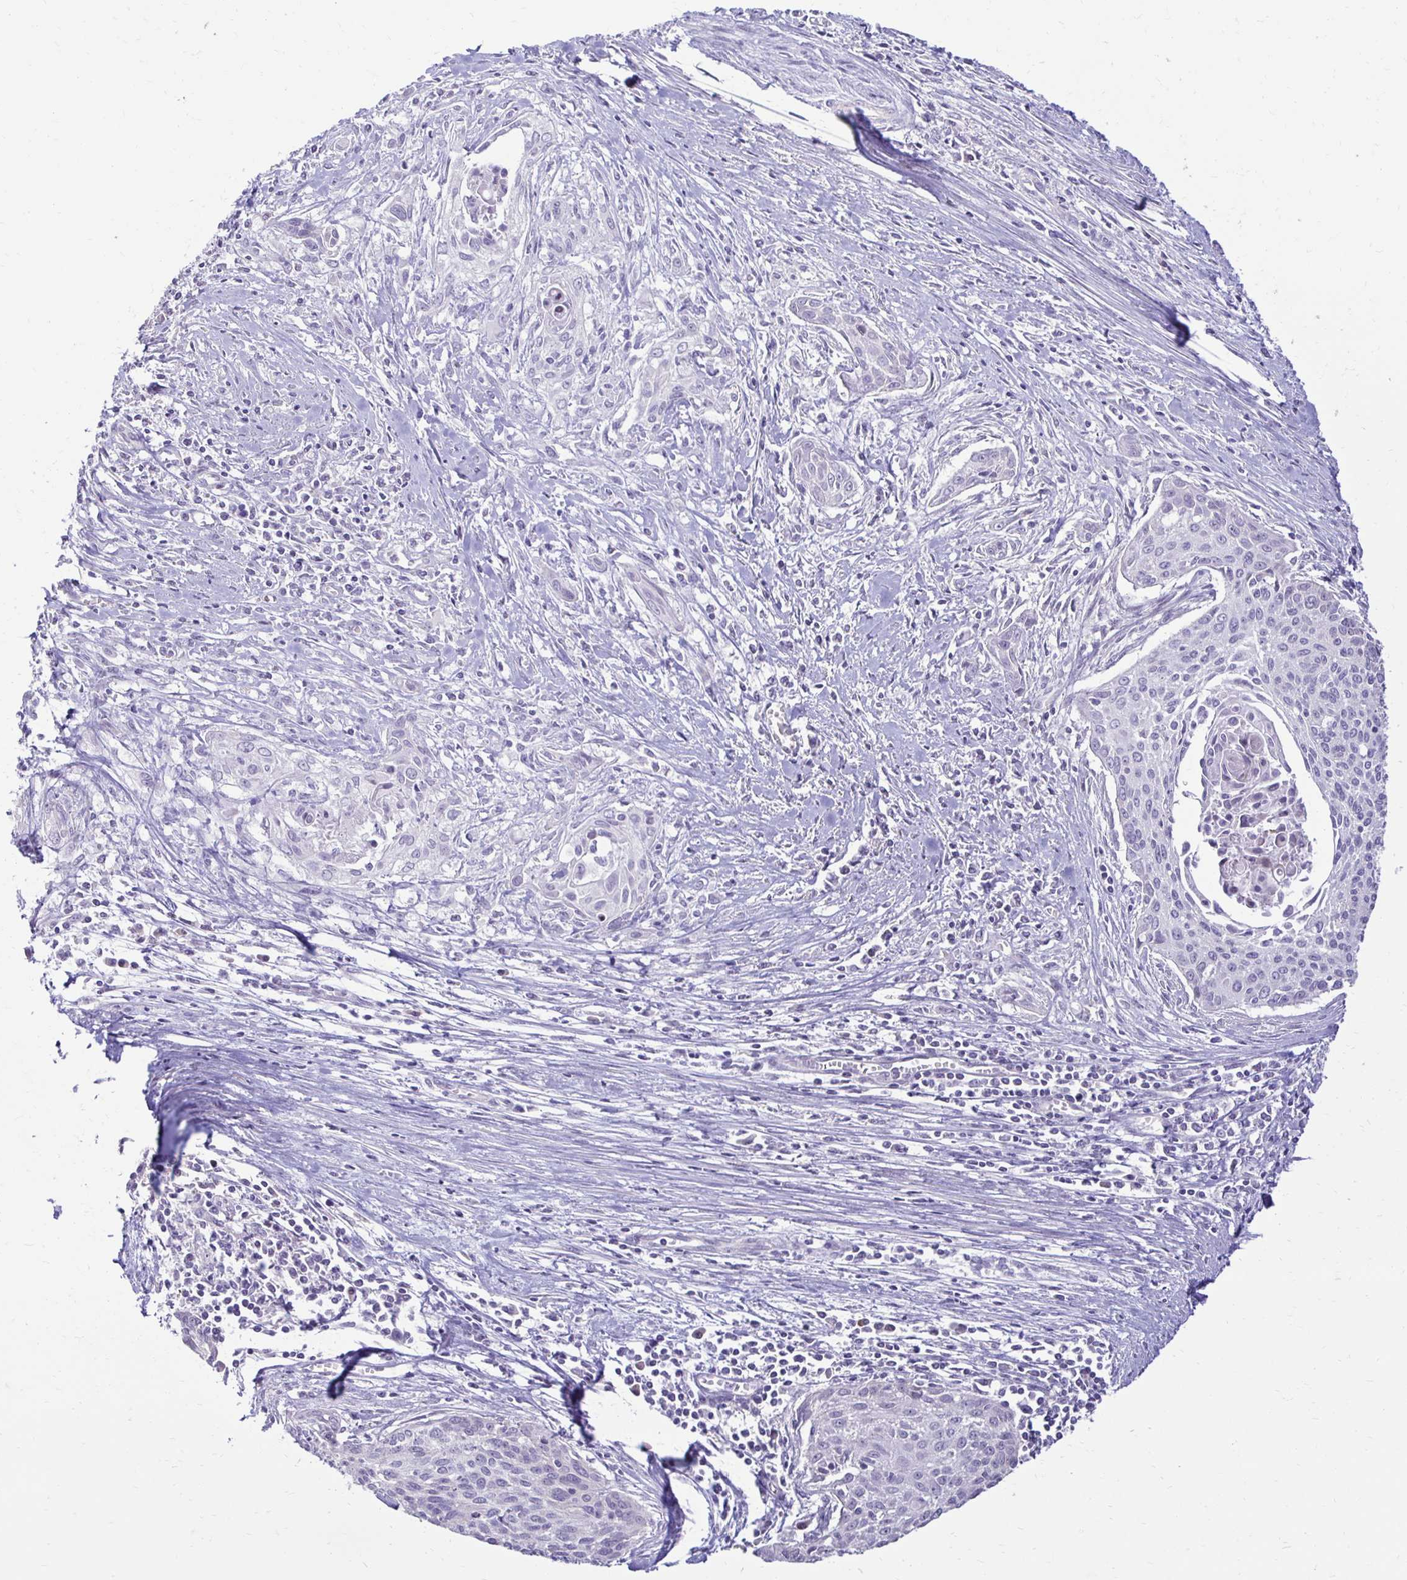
{"staining": {"intensity": "negative", "quantity": "none", "location": "none"}, "tissue": "cervical cancer", "cell_type": "Tumor cells", "image_type": "cancer", "snomed": [{"axis": "morphology", "description": "Squamous cell carcinoma, NOS"}, {"axis": "topography", "description": "Cervix"}], "caption": "The immunohistochemistry photomicrograph has no significant staining in tumor cells of cervical squamous cell carcinoma tissue. (Immunohistochemistry (ihc), brightfield microscopy, high magnification).", "gene": "GAS2", "patient": {"sex": "female", "age": 55}}